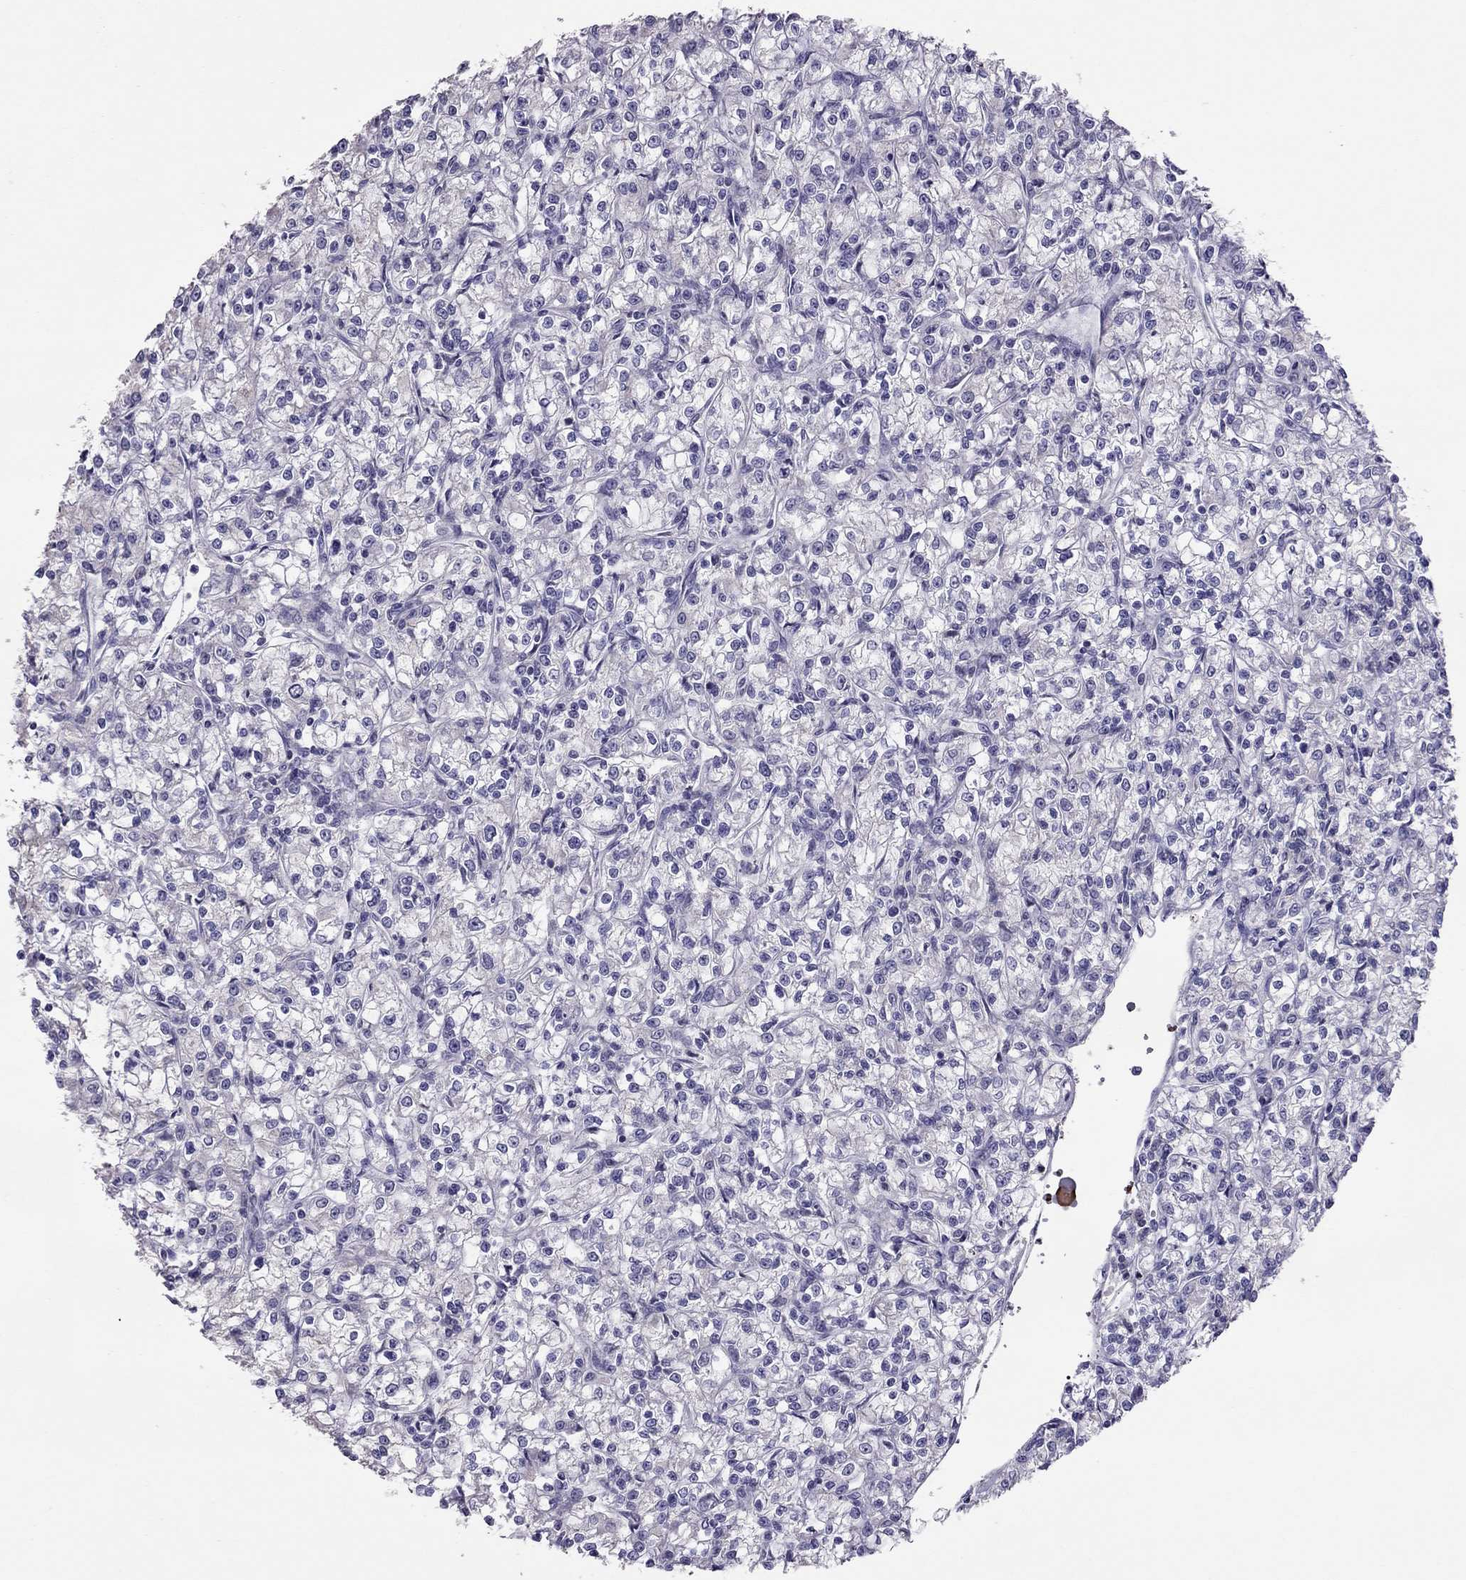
{"staining": {"intensity": "negative", "quantity": "none", "location": "none"}, "tissue": "renal cancer", "cell_type": "Tumor cells", "image_type": "cancer", "snomed": [{"axis": "morphology", "description": "Adenocarcinoma, NOS"}, {"axis": "topography", "description": "Kidney"}], "caption": "This is a photomicrograph of immunohistochemistry (IHC) staining of renal cancer, which shows no positivity in tumor cells. Nuclei are stained in blue.", "gene": "LRRC46", "patient": {"sex": "female", "age": 59}}